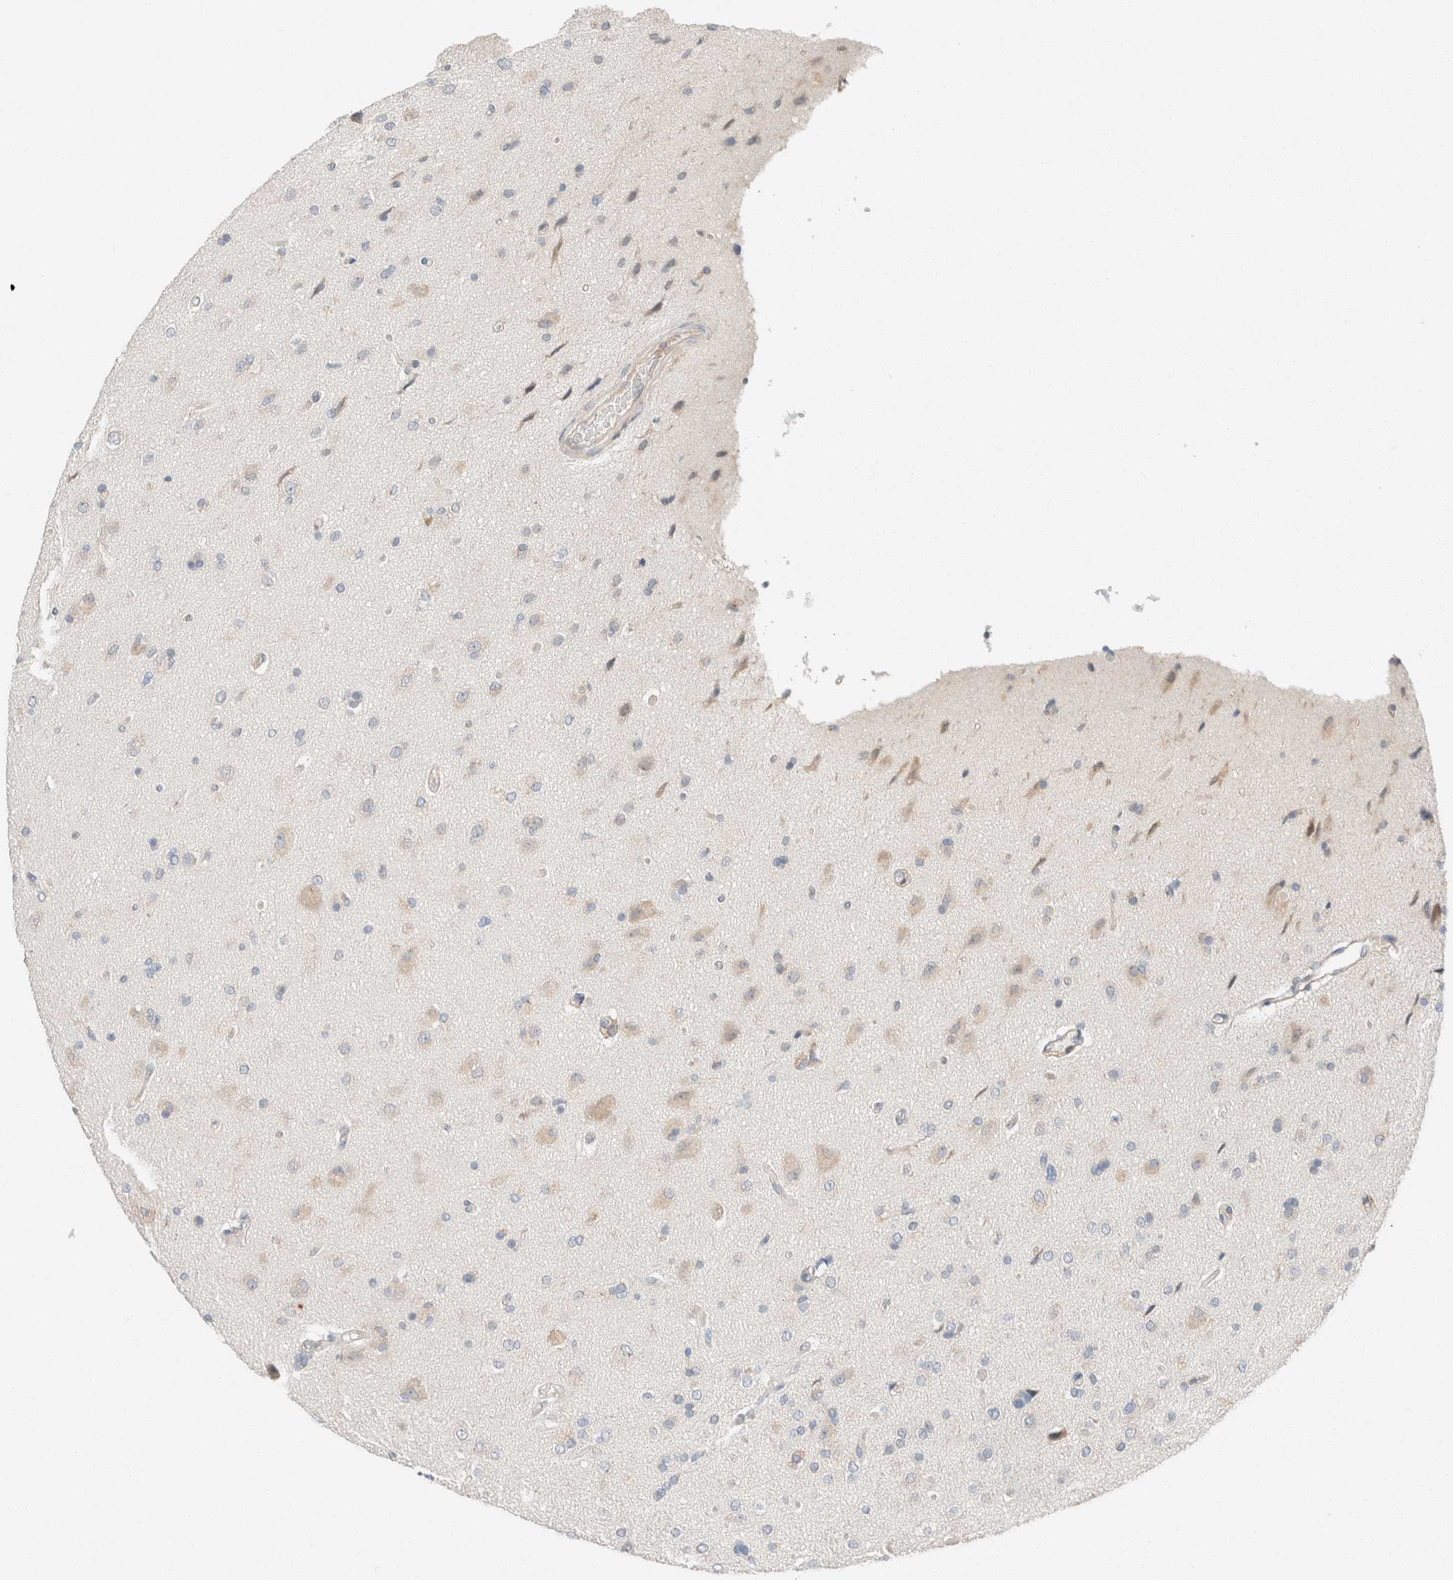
{"staining": {"intensity": "negative", "quantity": "none", "location": "none"}, "tissue": "glioma", "cell_type": "Tumor cells", "image_type": "cancer", "snomed": [{"axis": "morphology", "description": "Glioma, malignant, High grade"}, {"axis": "topography", "description": "Brain"}], "caption": "The histopathology image displays no significant positivity in tumor cells of glioma. (DAB immunohistochemistry, high magnification).", "gene": "PCM1", "patient": {"sex": "male", "age": 72}}